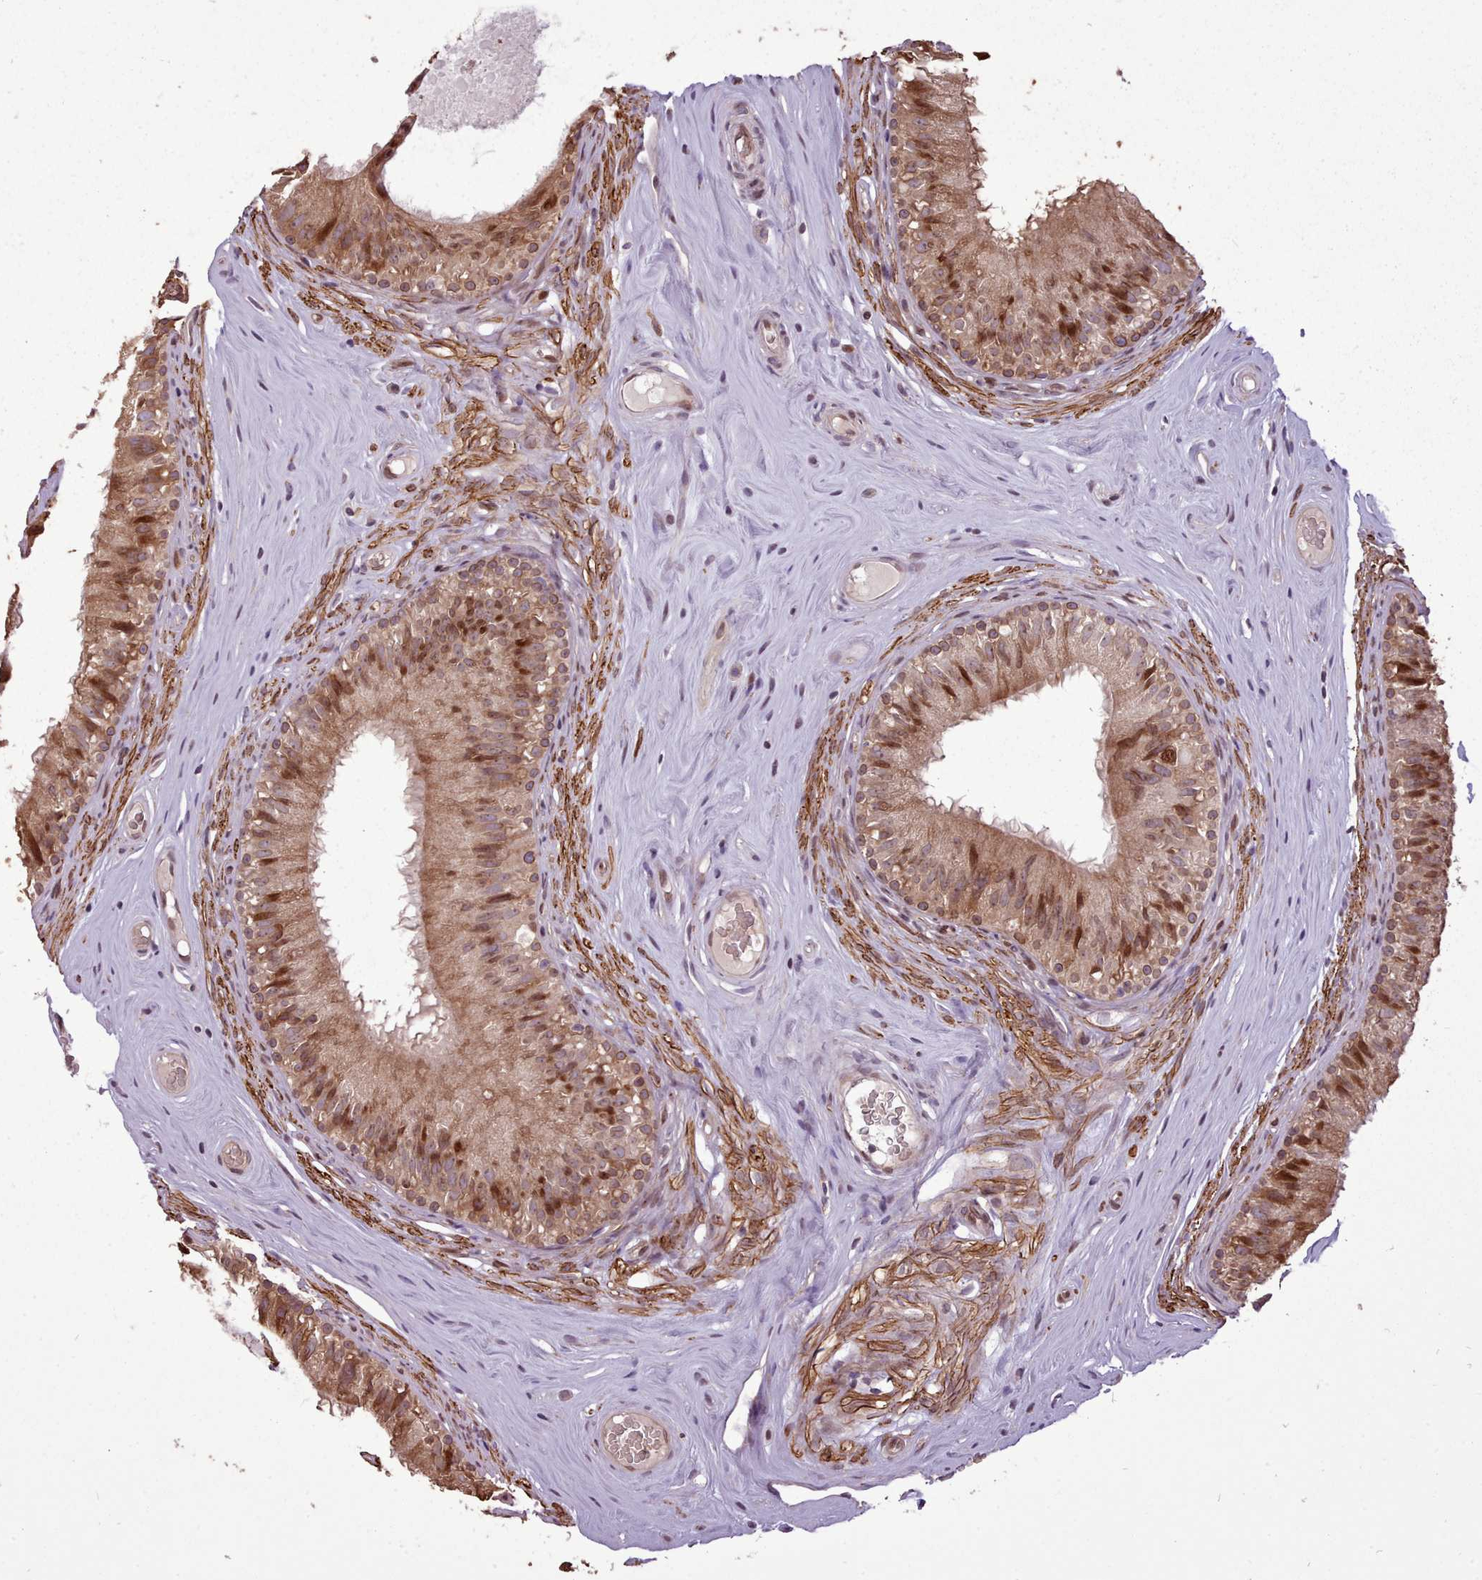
{"staining": {"intensity": "moderate", "quantity": ">75%", "location": "cytoplasmic/membranous,nuclear"}, "tissue": "epididymis", "cell_type": "Glandular cells", "image_type": "normal", "snomed": [{"axis": "morphology", "description": "Normal tissue, NOS"}, {"axis": "topography", "description": "Epididymis"}], "caption": "Protein expression analysis of benign human epididymis reveals moderate cytoplasmic/membranous,nuclear positivity in approximately >75% of glandular cells. (DAB (3,3'-diaminobenzidine) = brown stain, brightfield microscopy at high magnification).", "gene": "CABP1", "patient": {"sex": "male", "age": 45}}